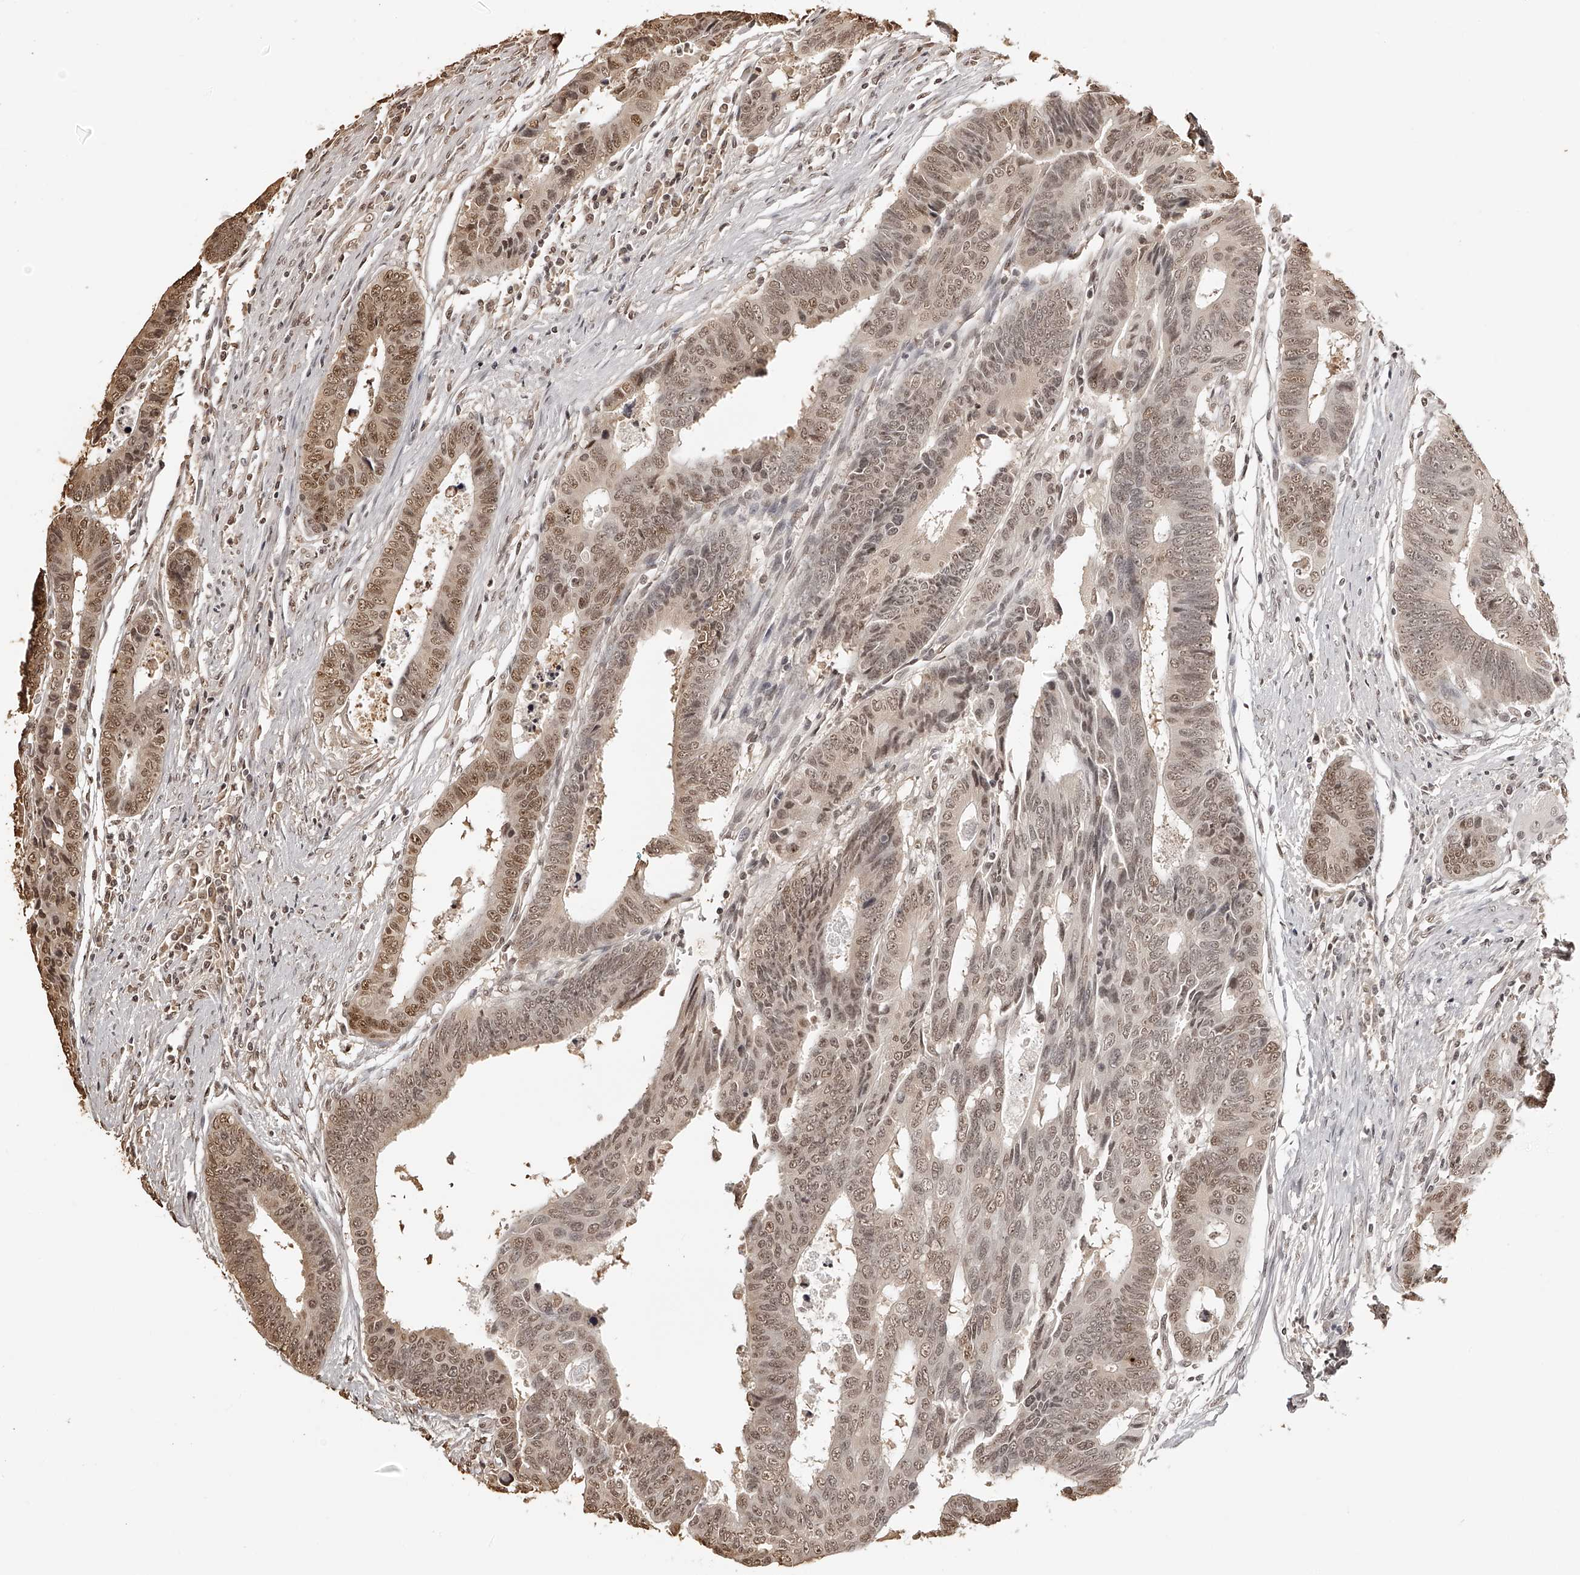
{"staining": {"intensity": "moderate", "quantity": ">75%", "location": "nuclear"}, "tissue": "colorectal cancer", "cell_type": "Tumor cells", "image_type": "cancer", "snomed": [{"axis": "morphology", "description": "Adenocarcinoma, NOS"}, {"axis": "topography", "description": "Rectum"}], "caption": "A brown stain labels moderate nuclear staining of a protein in human adenocarcinoma (colorectal) tumor cells.", "gene": "ZNF503", "patient": {"sex": "male", "age": 84}}